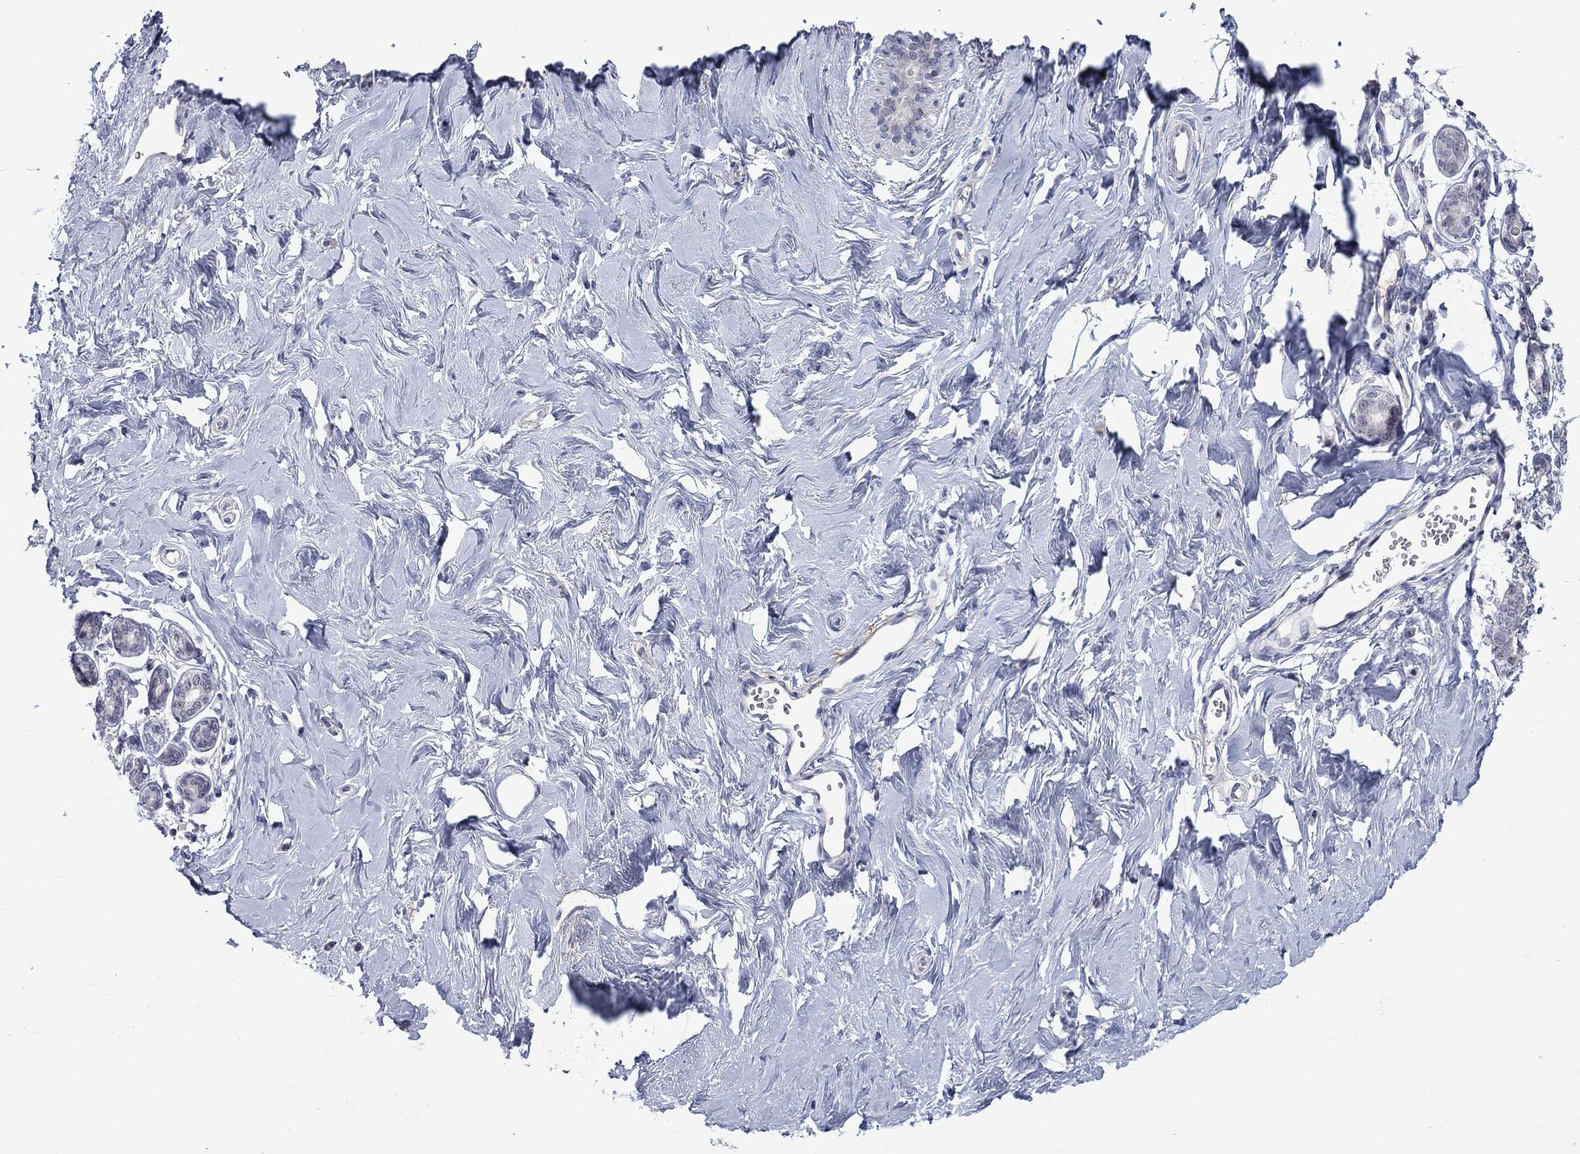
{"staining": {"intensity": "negative", "quantity": "none", "location": "none"}, "tissue": "breast", "cell_type": "Adipocytes", "image_type": "normal", "snomed": [{"axis": "morphology", "description": "Normal tissue, NOS"}, {"axis": "topography", "description": "Skin"}, {"axis": "topography", "description": "Breast"}], "caption": "Immunohistochemical staining of unremarkable breast shows no significant staining in adipocytes. (Brightfield microscopy of DAB (3,3'-diaminobenzidine) immunohistochemistry at high magnification).", "gene": "NSMF", "patient": {"sex": "female", "age": 43}}